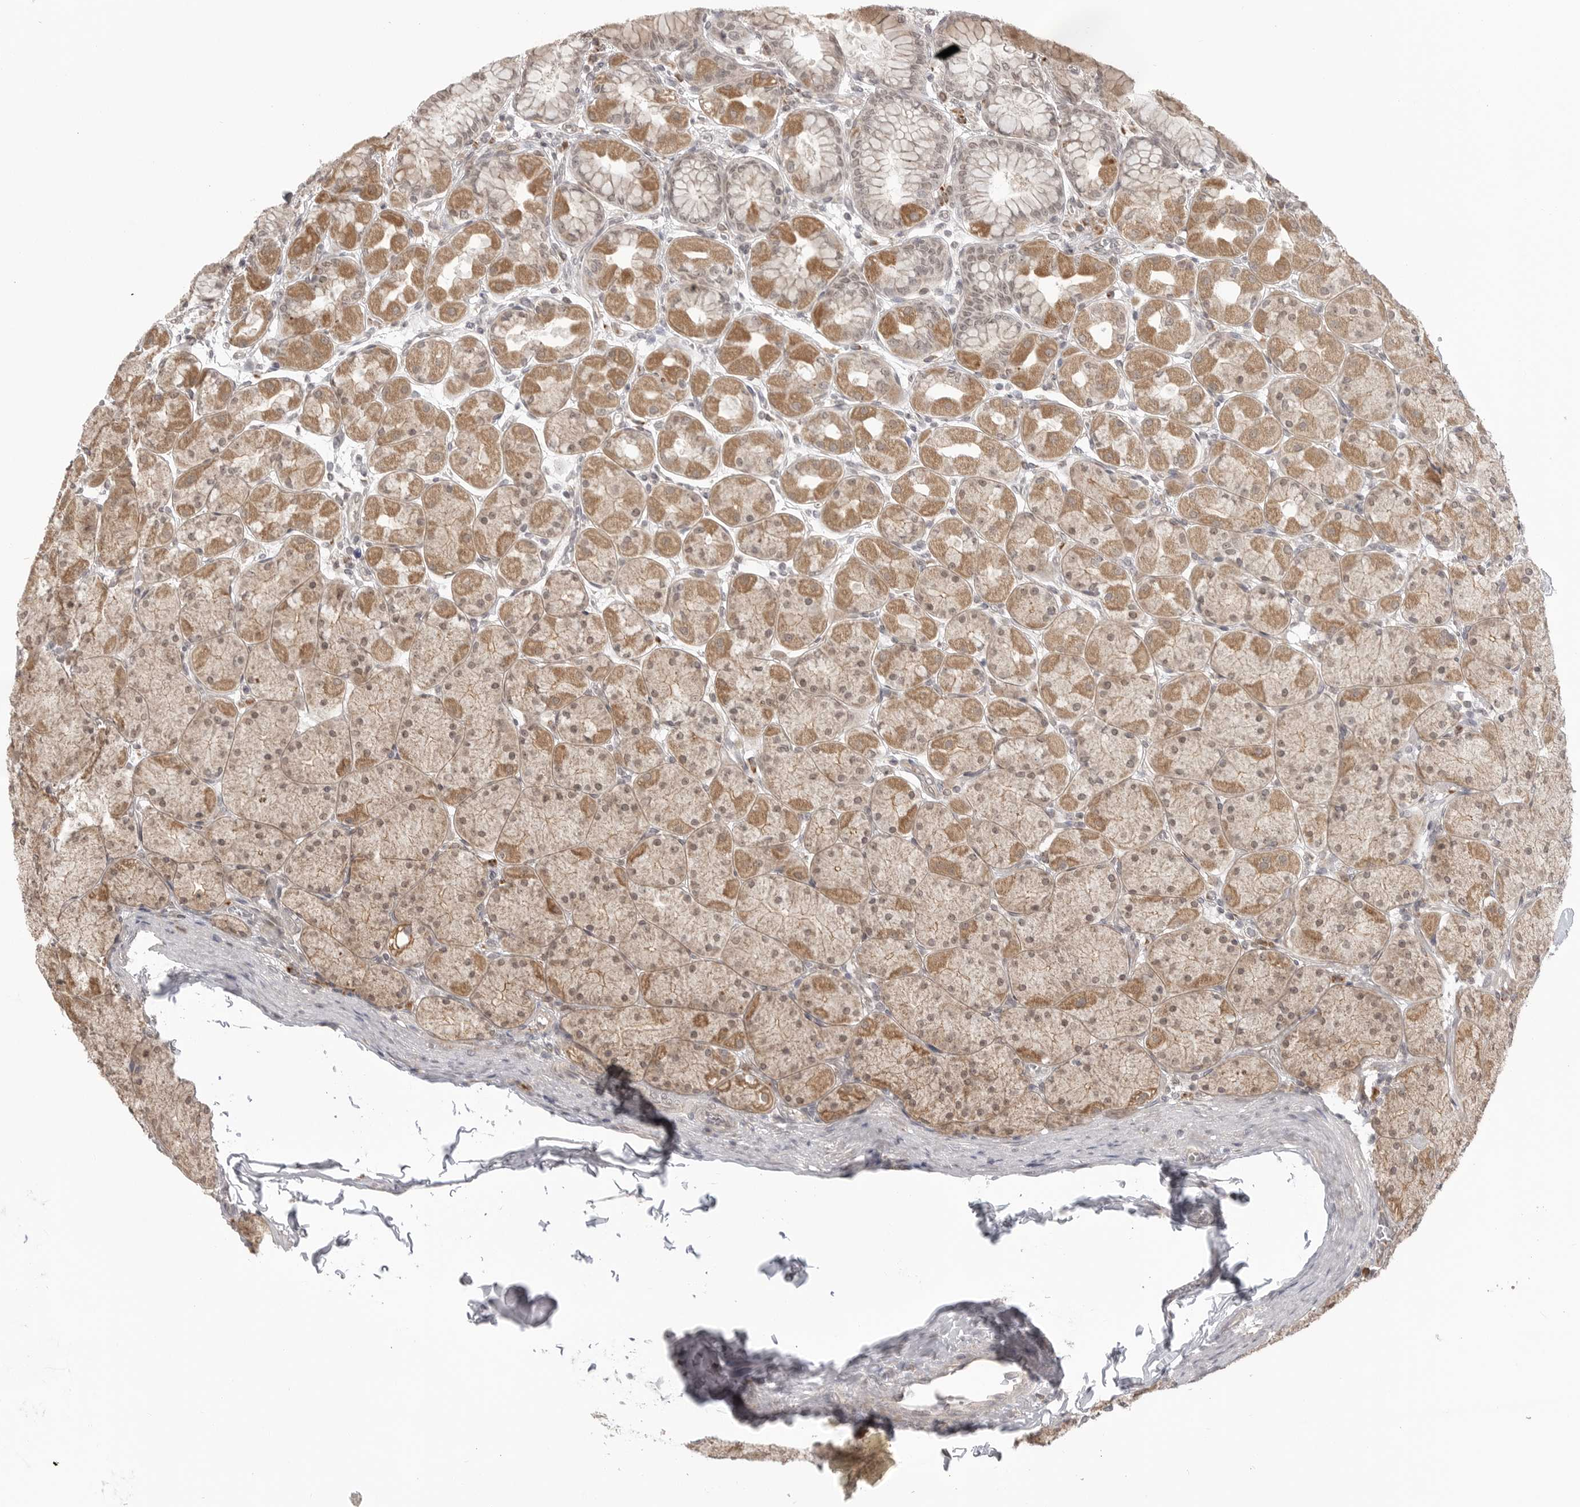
{"staining": {"intensity": "moderate", "quantity": ">75%", "location": "cytoplasmic/membranous"}, "tissue": "stomach", "cell_type": "Glandular cells", "image_type": "normal", "snomed": [{"axis": "morphology", "description": "Normal tissue, NOS"}, {"axis": "topography", "description": "Stomach, upper"}], "caption": "Benign stomach was stained to show a protein in brown. There is medium levels of moderate cytoplasmic/membranous positivity in about >75% of glandular cells. The staining was performed using DAB, with brown indicating positive protein expression. Nuclei are stained blue with hematoxylin.", "gene": "KALRN", "patient": {"sex": "female", "age": 56}}